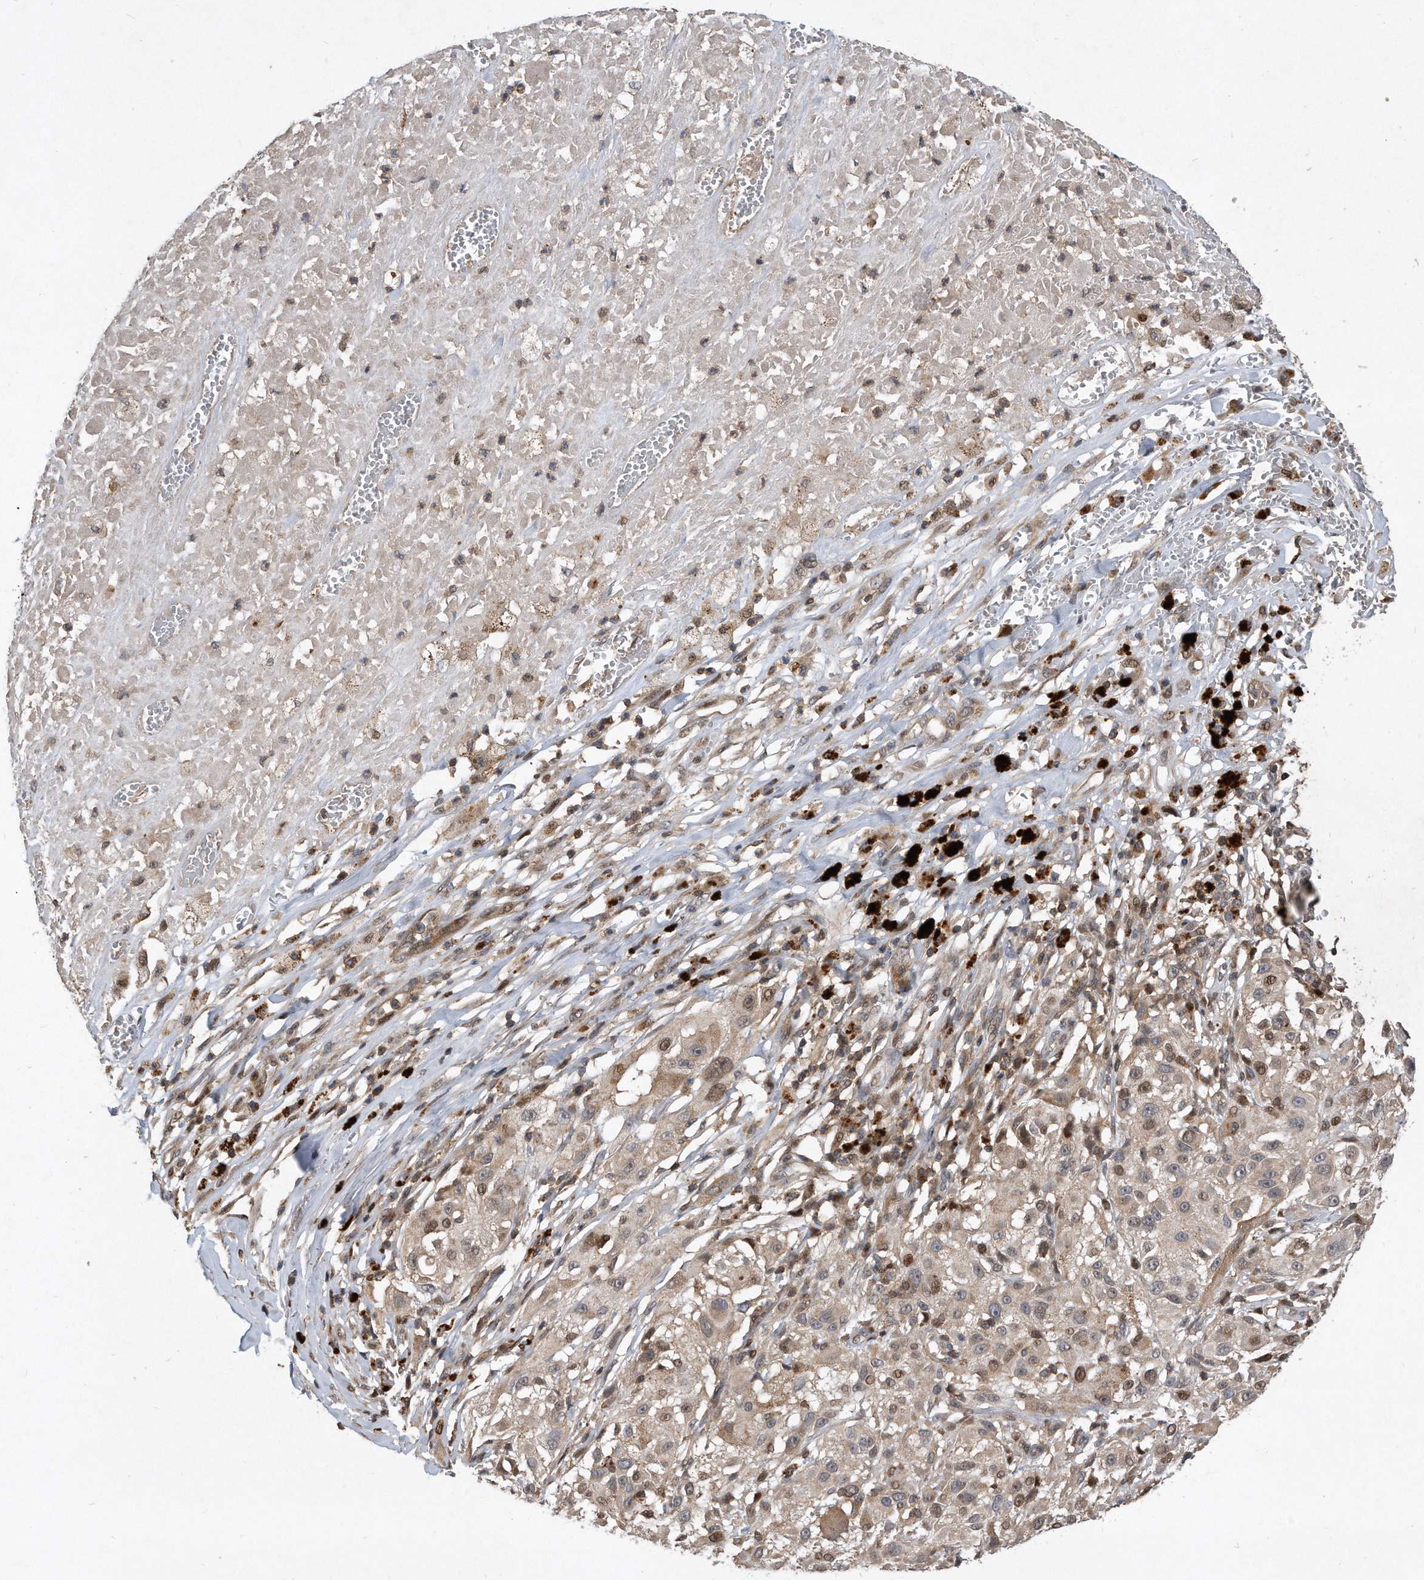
{"staining": {"intensity": "moderate", "quantity": "<25%", "location": "nuclear"}, "tissue": "melanoma", "cell_type": "Tumor cells", "image_type": "cancer", "snomed": [{"axis": "morphology", "description": "Necrosis, NOS"}, {"axis": "morphology", "description": "Malignant melanoma, NOS"}, {"axis": "topography", "description": "Skin"}], "caption": "Immunohistochemical staining of melanoma reveals low levels of moderate nuclear positivity in approximately <25% of tumor cells.", "gene": "PGBD2", "patient": {"sex": "female", "age": 87}}